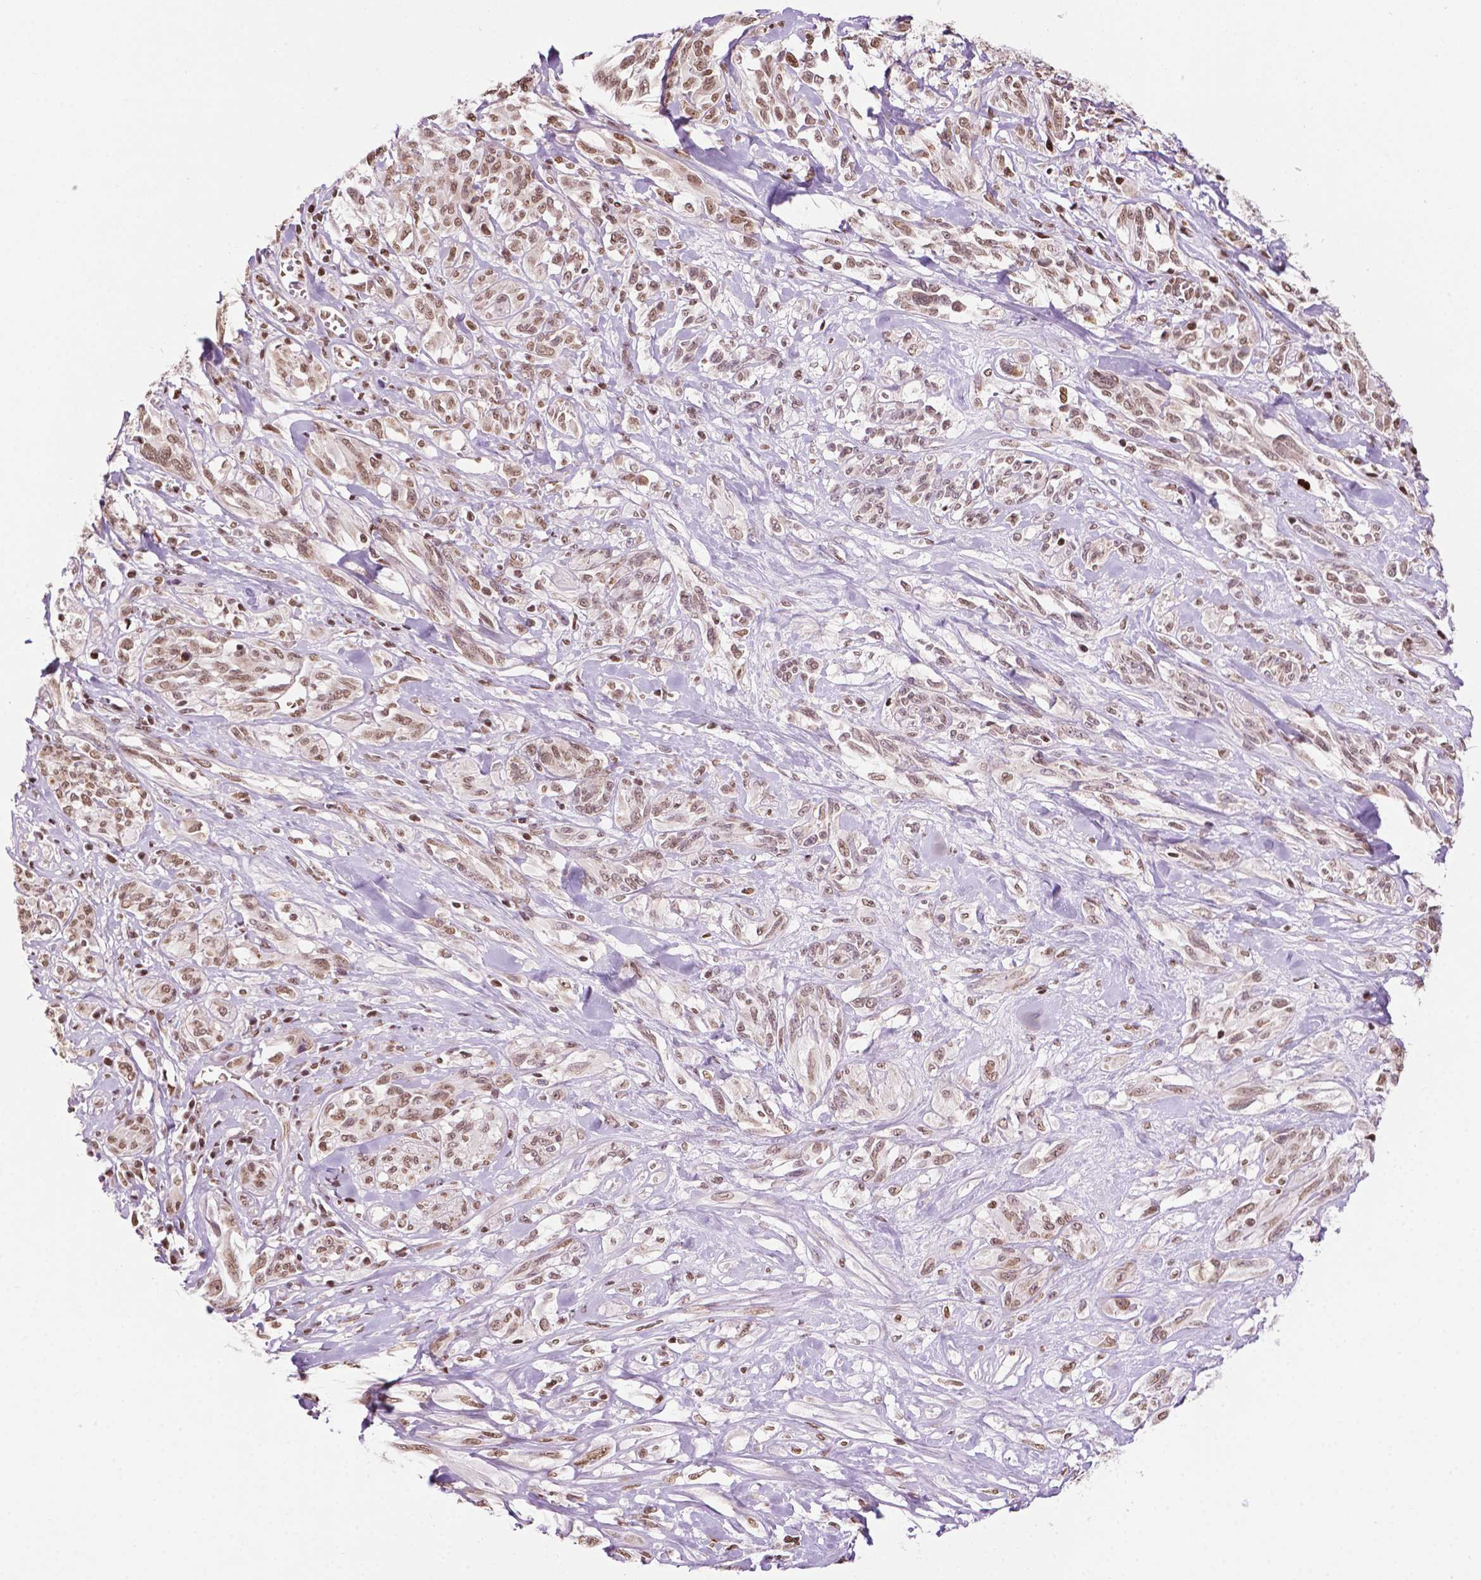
{"staining": {"intensity": "moderate", "quantity": ">75%", "location": "nuclear"}, "tissue": "melanoma", "cell_type": "Tumor cells", "image_type": "cancer", "snomed": [{"axis": "morphology", "description": "Malignant melanoma, NOS"}, {"axis": "topography", "description": "Skin"}], "caption": "DAB immunohistochemical staining of human malignant melanoma displays moderate nuclear protein positivity in approximately >75% of tumor cells.", "gene": "COL23A1", "patient": {"sex": "female", "age": 91}}